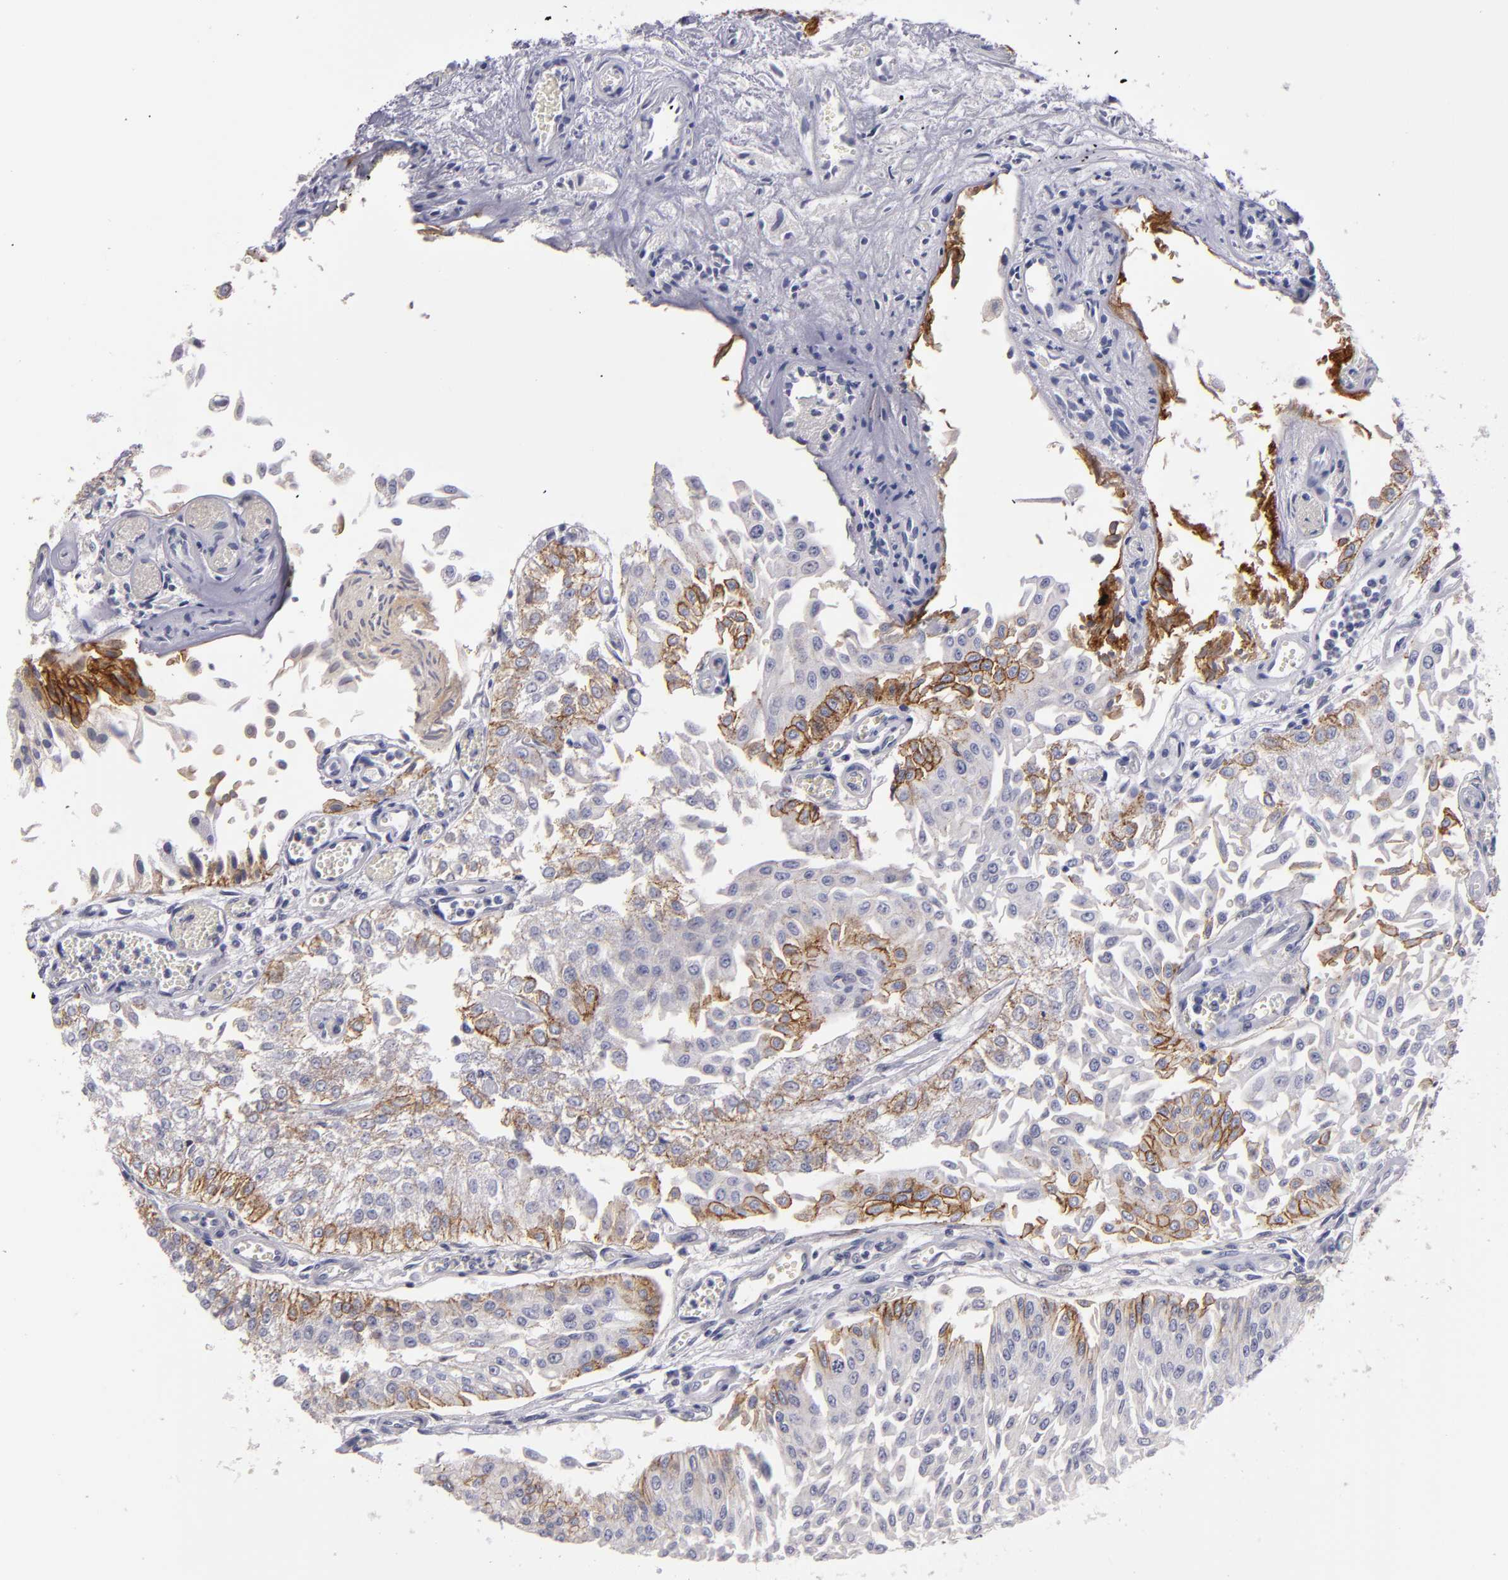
{"staining": {"intensity": "moderate", "quantity": "25%-75%", "location": "cytoplasmic/membranous"}, "tissue": "urothelial cancer", "cell_type": "Tumor cells", "image_type": "cancer", "snomed": [{"axis": "morphology", "description": "Urothelial carcinoma, Low grade"}, {"axis": "topography", "description": "Urinary bladder"}], "caption": "Protein analysis of low-grade urothelial carcinoma tissue shows moderate cytoplasmic/membranous expression in approximately 25%-75% of tumor cells.", "gene": "CDH3", "patient": {"sex": "male", "age": 86}}